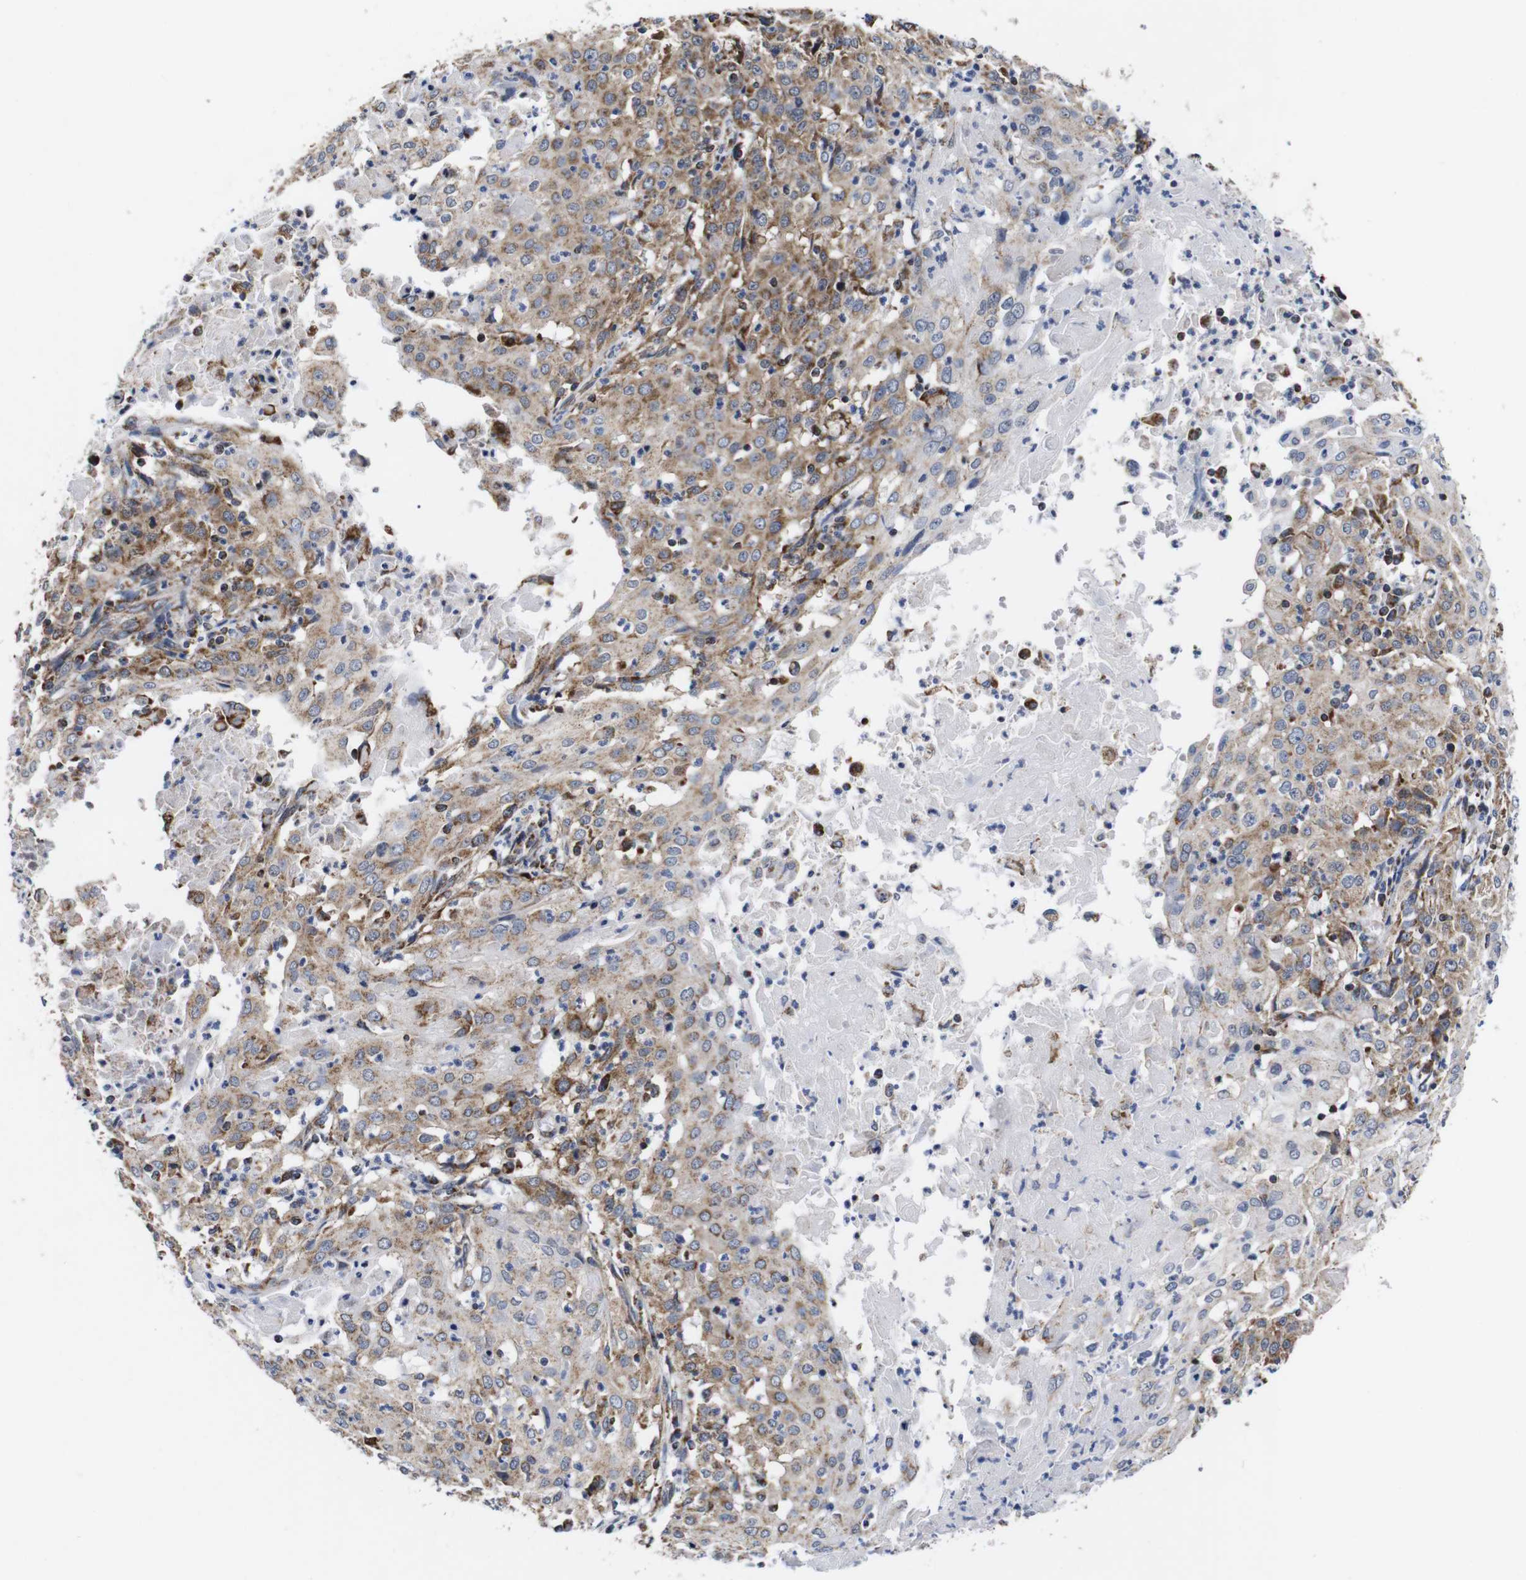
{"staining": {"intensity": "moderate", "quantity": "25%-75%", "location": "cytoplasmic/membranous"}, "tissue": "cervical cancer", "cell_type": "Tumor cells", "image_type": "cancer", "snomed": [{"axis": "morphology", "description": "Squamous cell carcinoma, NOS"}, {"axis": "topography", "description": "Cervix"}], "caption": "A micrograph of cervical cancer stained for a protein exhibits moderate cytoplasmic/membranous brown staining in tumor cells. The staining is performed using DAB brown chromogen to label protein expression. The nuclei are counter-stained blue using hematoxylin.", "gene": "C17orf80", "patient": {"sex": "female", "age": 39}}